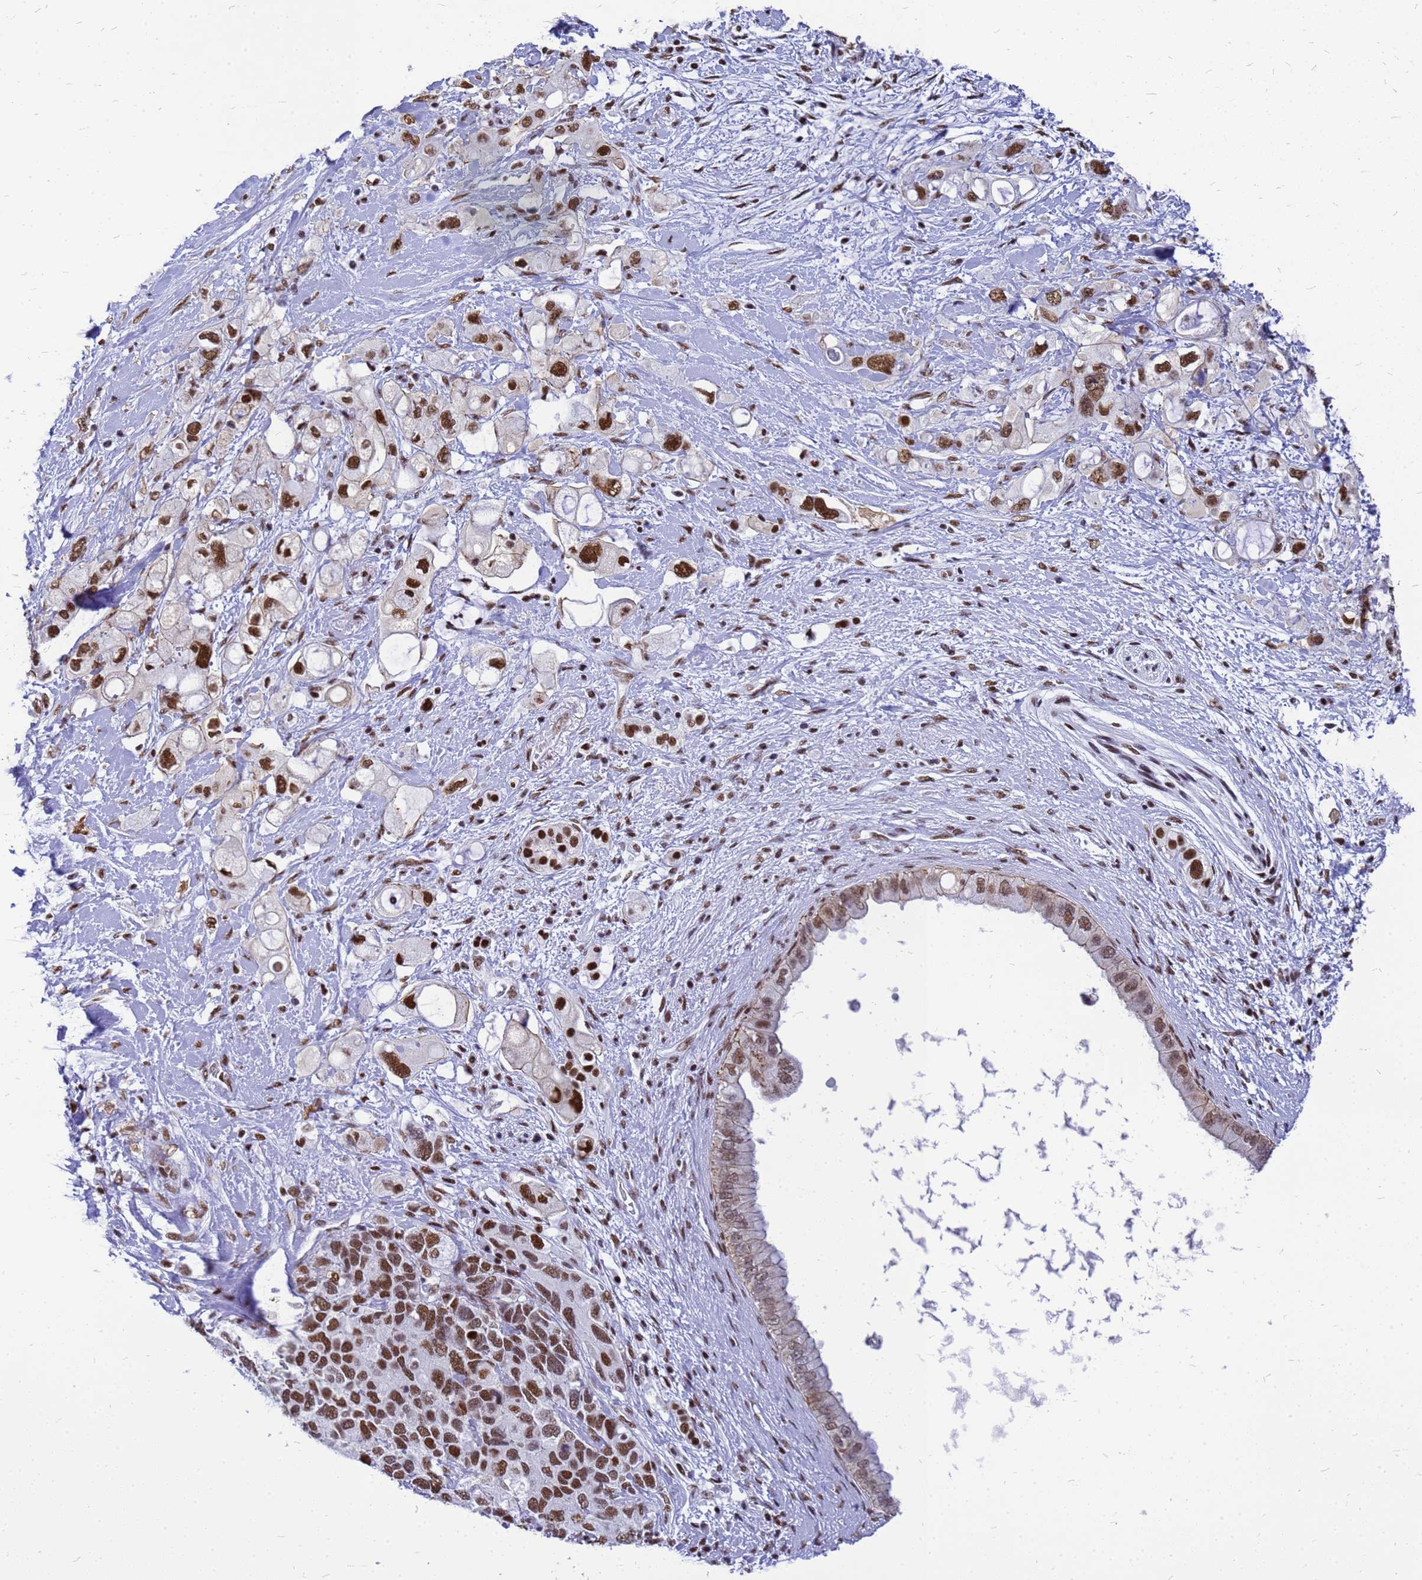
{"staining": {"intensity": "strong", "quantity": ">75%", "location": "nuclear"}, "tissue": "pancreatic cancer", "cell_type": "Tumor cells", "image_type": "cancer", "snomed": [{"axis": "morphology", "description": "Adenocarcinoma, NOS"}, {"axis": "topography", "description": "Pancreas"}], "caption": "Immunohistochemistry (DAB) staining of human pancreatic adenocarcinoma demonstrates strong nuclear protein positivity in about >75% of tumor cells.", "gene": "SART3", "patient": {"sex": "female", "age": 56}}